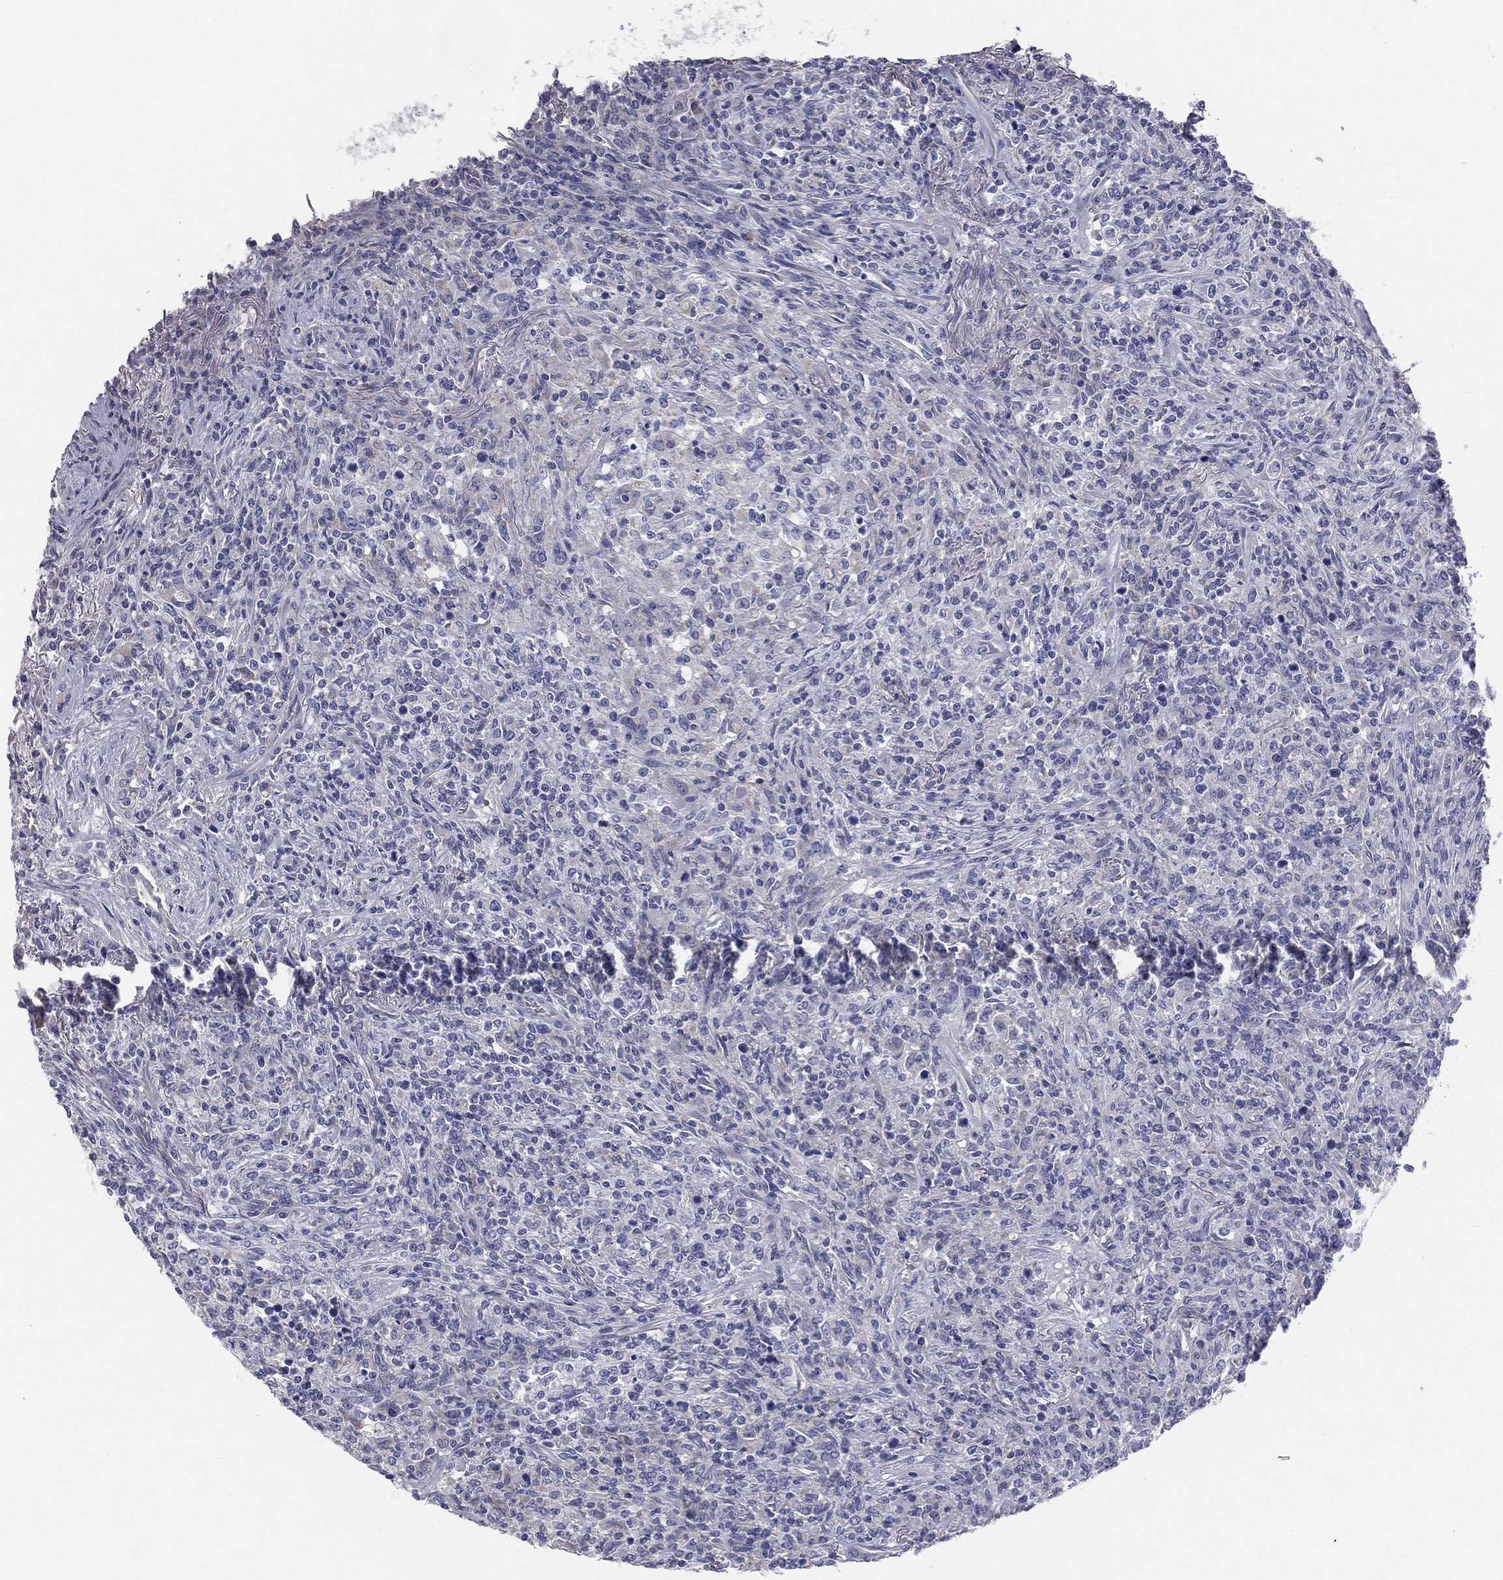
{"staining": {"intensity": "negative", "quantity": "none", "location": "none"}, "tissue": "lymphoma", "cell_type": "Tumor cells", "image_type": "cancer", "snomed": [{"axis": "morphology", "description": "Malignant lymphoma, non-Hodgkin's type, High grade"}, {"axis": "topography", "description": "Lung"}], "caption": "A photomicrograph of human high-grade malignant lymphoma, non-Hodgkin's type is negative for staining in tumor cells.", "gene": "STK31", "patient": {"sex": "male", "age": 79}}